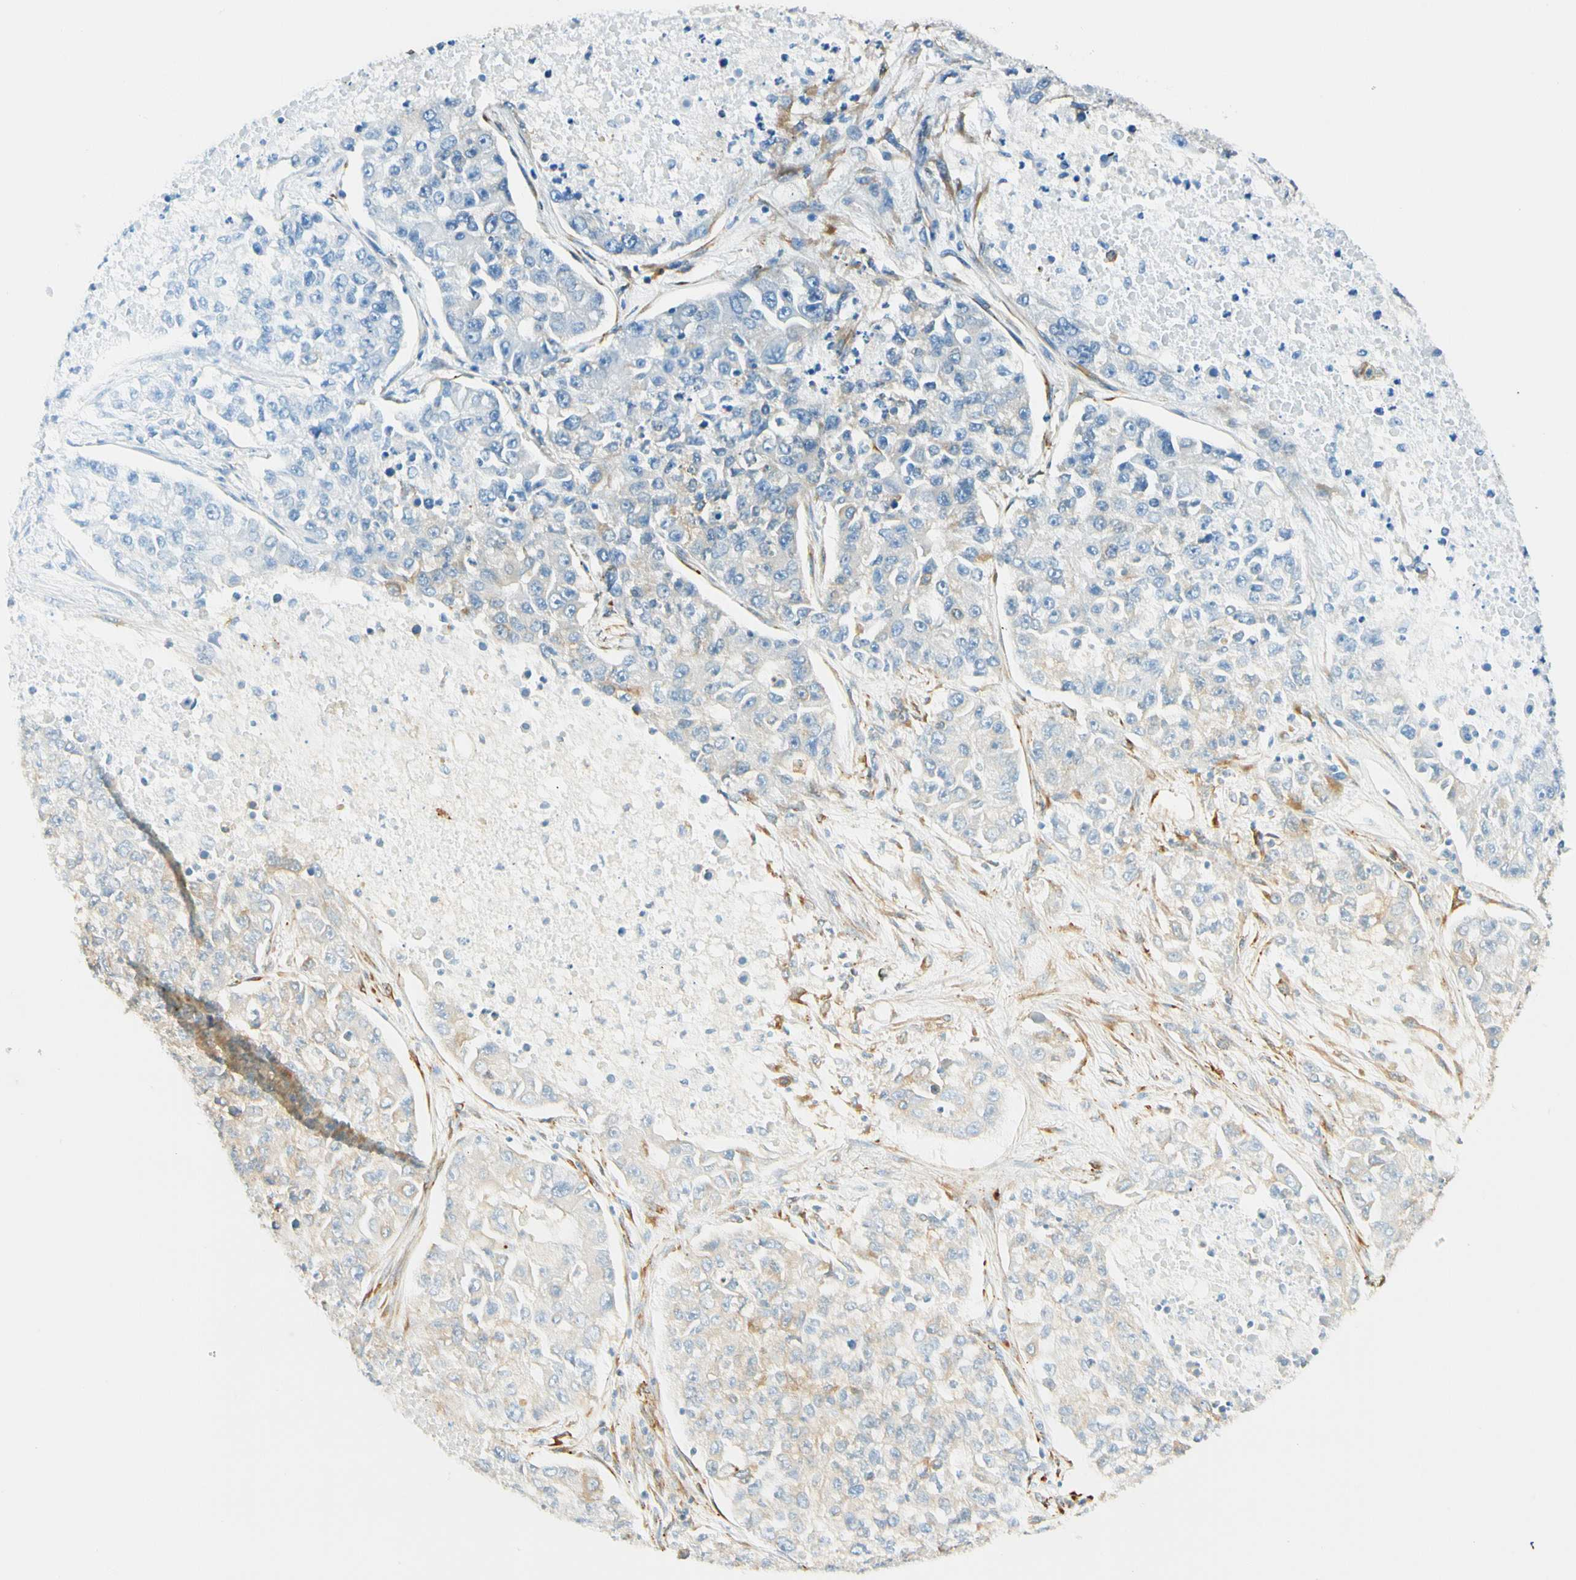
{"staining": {"intensity": "weak", "quantity": "25%-75%", "location": "cytoplasmic/membranous"}, "tissue": "lung cancer", "cell_type": "Tumor cells", "image_type": "cancer", "snomed": [{"axis": "morphology", "description": "Adenocarcinoma, NOS"}, {"axis": "topography", "description": "Lung"}], "caption": "Weak cytoplasmic/membranous positivity is identified in about 25%-75% of tumor cells in lung cancer (adenocarcinoma).", "gene": "FKBP7", "patient": {"sex": "male", "age": 49}}